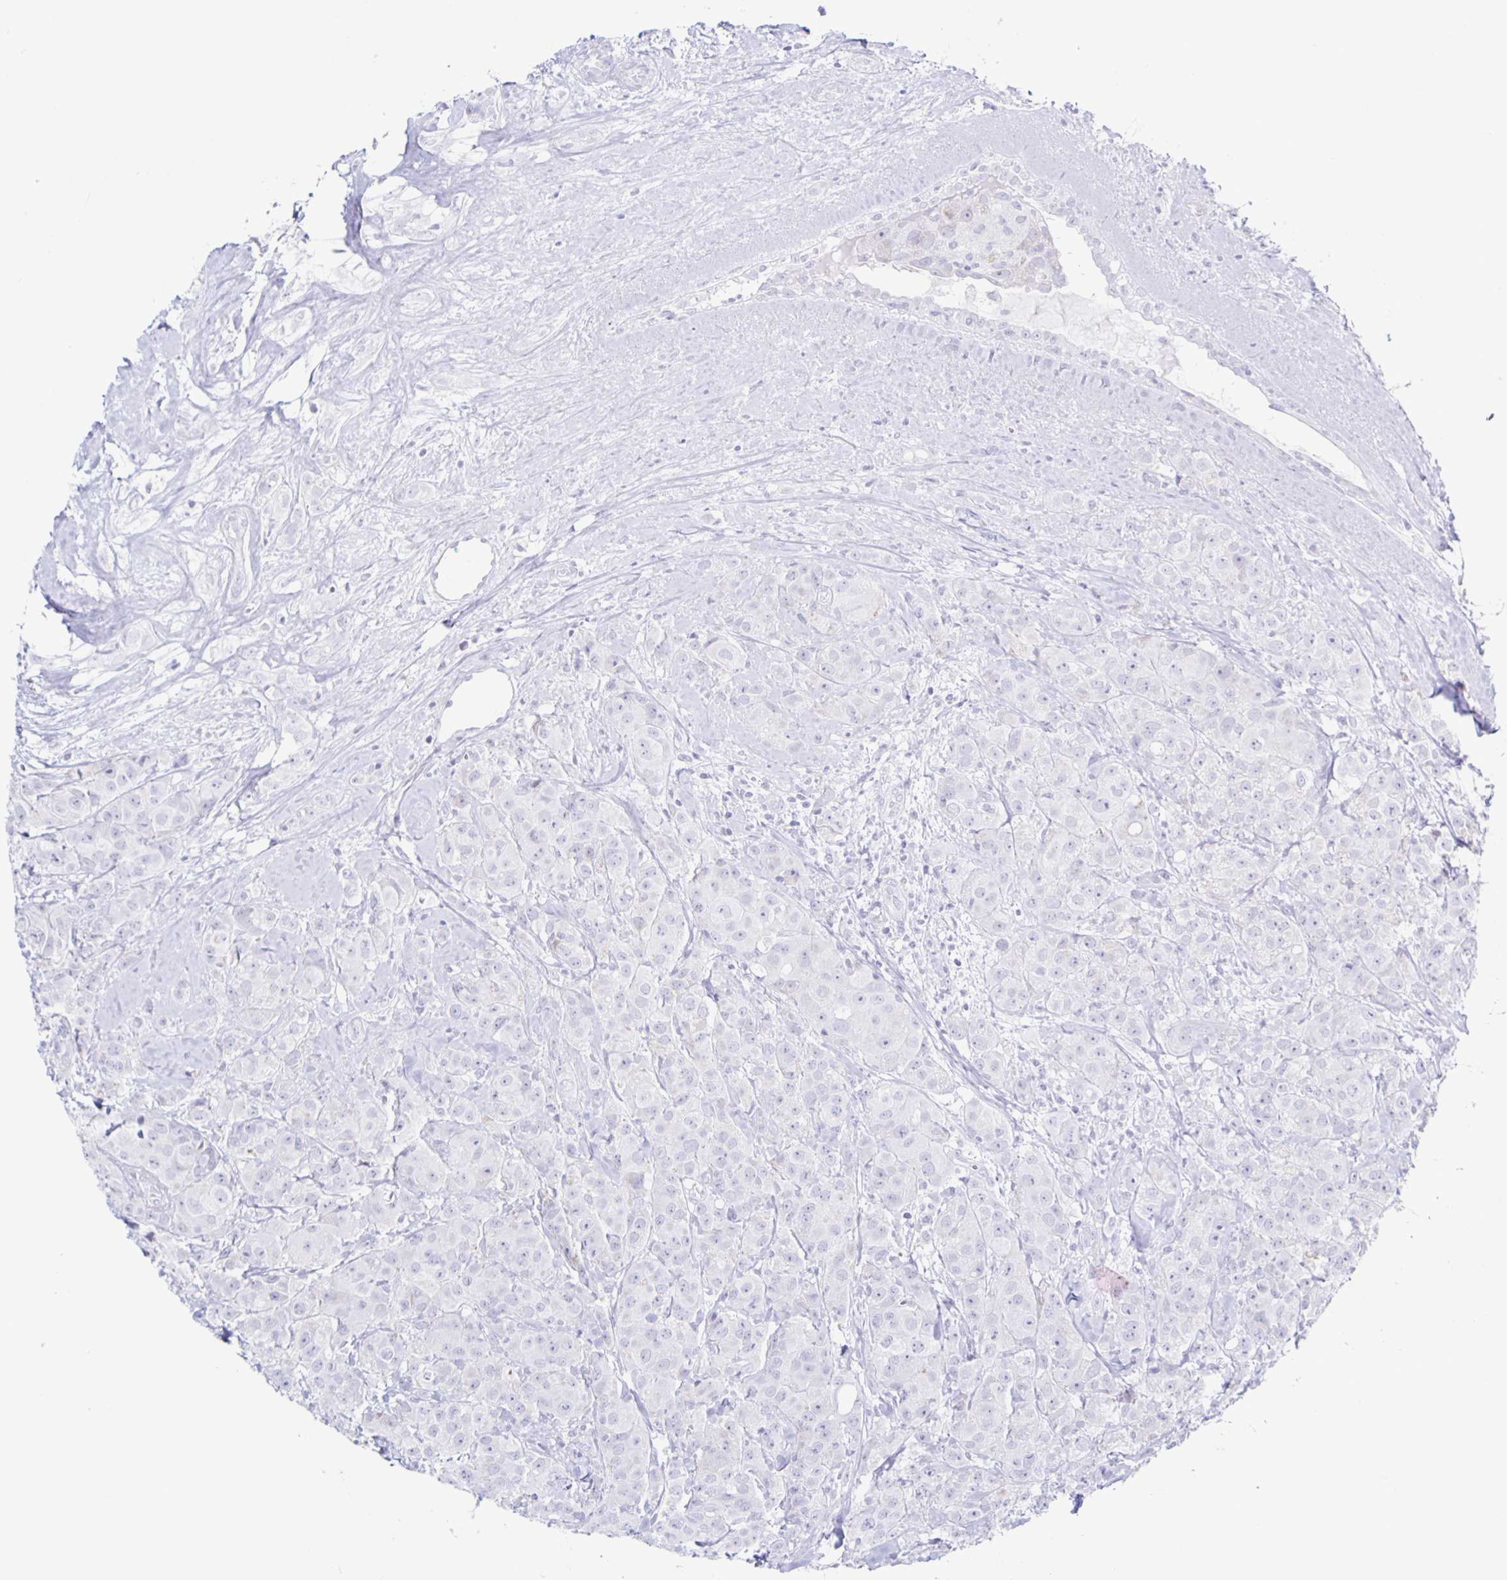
{"staining": {"intensity": "negative", "quantity": "none", "location": "none"}, "tissue": "breast cancer", "cell_type": "Tumor cells", "image_type": "cancer", "snomed": [{"axis": "morphology", "description": "Normal tissue, NOS"}, {"axis": "morphology", "description": "Duct carcinoma"}, {"axis": "topography", "description": "Breast"}], "caption": "Protein analysis of breast cancer (invasive ductal carcinoma) reveals no significant expression in tumor cells.", "gene": "CT45A5", "patient": {"sex": "female", "age": 43}}